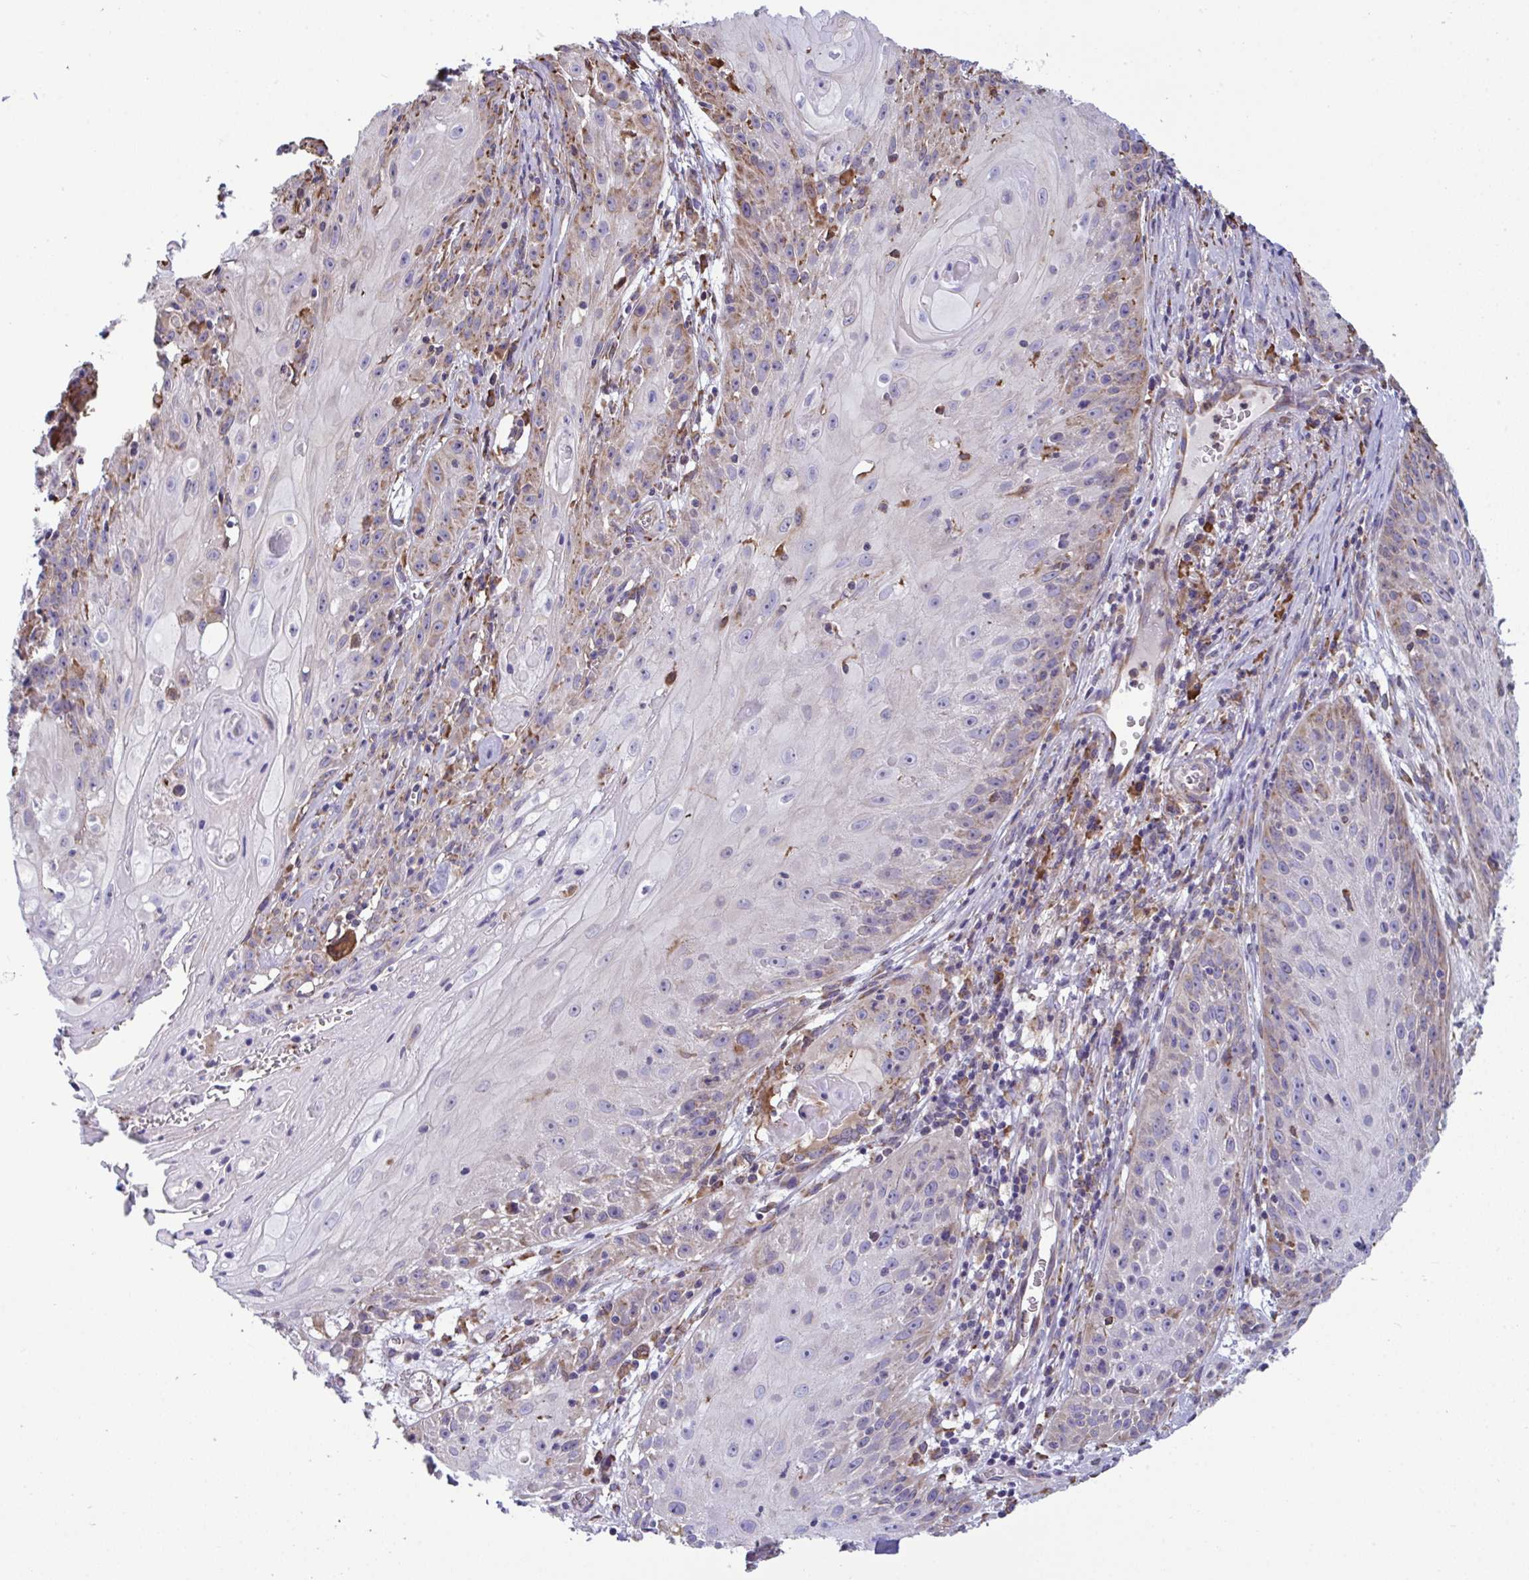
{"staining": {"intensity": "moderate", "quantity": "<25%", "location": "cytoplasmic/membranous"}, "tissue": "skin cancer", "cell_type": "Tumor cells", "image_type": "cancer", "snomed": [{"axis": "morphology", "description": "Squamous cell carcinoma, NOS"}, {"axis": "topography", "description": "Skin"}, {"axis": "topography", "description": "Vulva"}], "caption": "Protein staining of skin squamous cell carcinoma tissue demonstrates moderate cytoplasmic/membranous staining in about <25% of tumor cells.", "gene": "MYMK", "patient": {"sex": "female", "age": 76}}